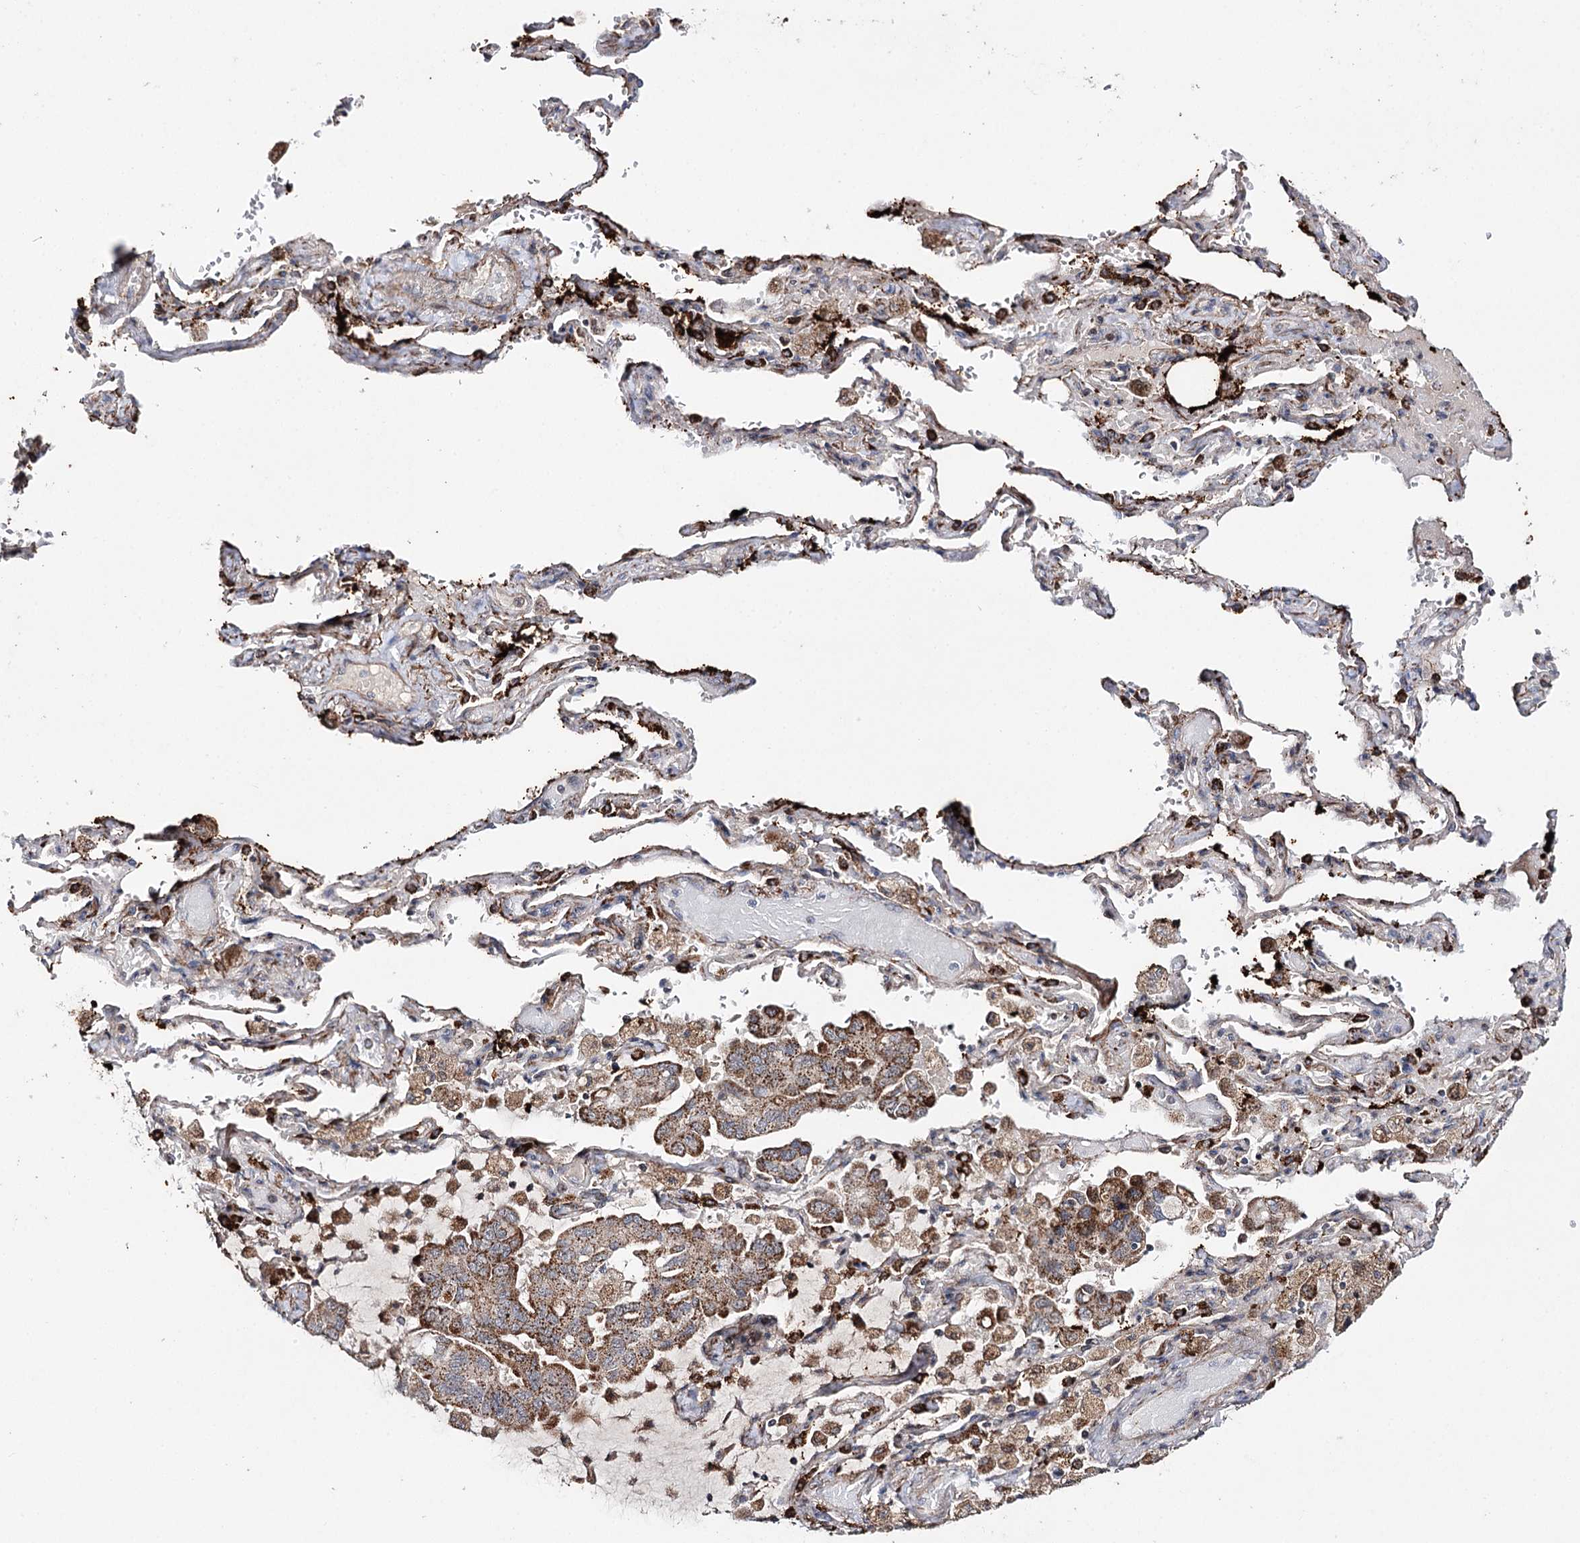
{"staining": {"intensity": "moderate", "quantity": ">75%", "location": "cytoplasmic/membranous"}, "tissue": "lung cancer", "cell_type": "Tumor cells", "image_type": "cancer", "snomed": [{"axis": "morphology", "description": "Adenocarcinoma, NOS"}, {"axis": "topography", "description": "Lung"}], "caption": "Lung adenocarcinoma stained with immunohistochemistry shows moderate cytoplasmic/membranous positivity in about >75% of tumor cells.", "gene": "CBR4", "patient": {"sex": "male", "age": 64}}